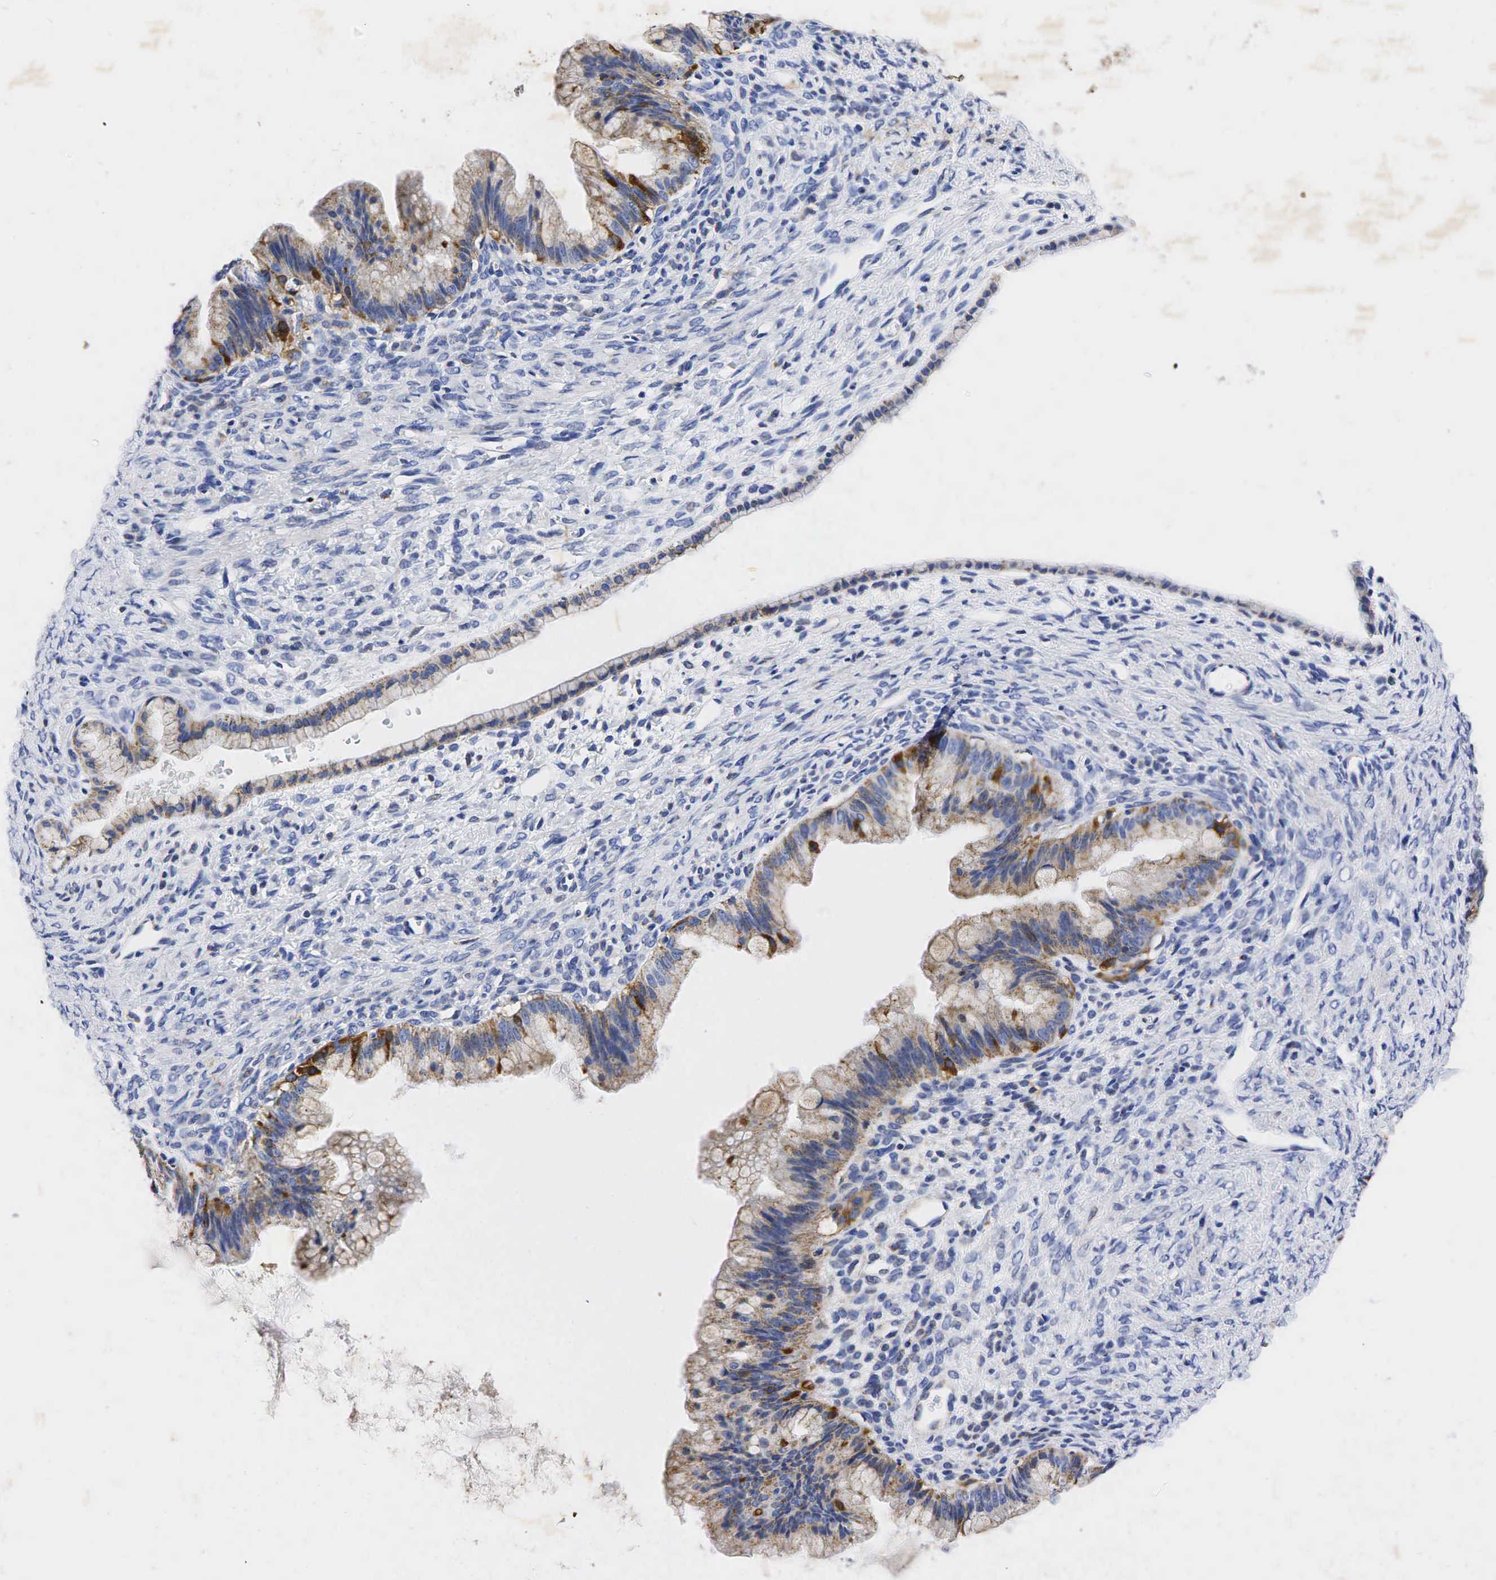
{"staining": {"intensity": "moderate", "quantity": "25%-75%", "location": "cytoplasmic/membranous"}, "tissue": "ovarian cancer", "cell_type": "Tumor cells", "image_type": "cancer", "snomed": [{"axis": "morphology", "description": "Cystadenocarcinoma, mucinous, NOS"}, {"axis": "topography", "description": "Ovary"}], "caption": "IHC photomicrograph of human ovarian cancer (mucinous cystadenocarcinoma) stained for a protein (brown), which demonstrates medium levels of moderate cytoplasmic/membranous staining in approximately 25%-75% of tumor cells.", "gene": "SYP", "patient": {"sex": "female", "age": 25}}